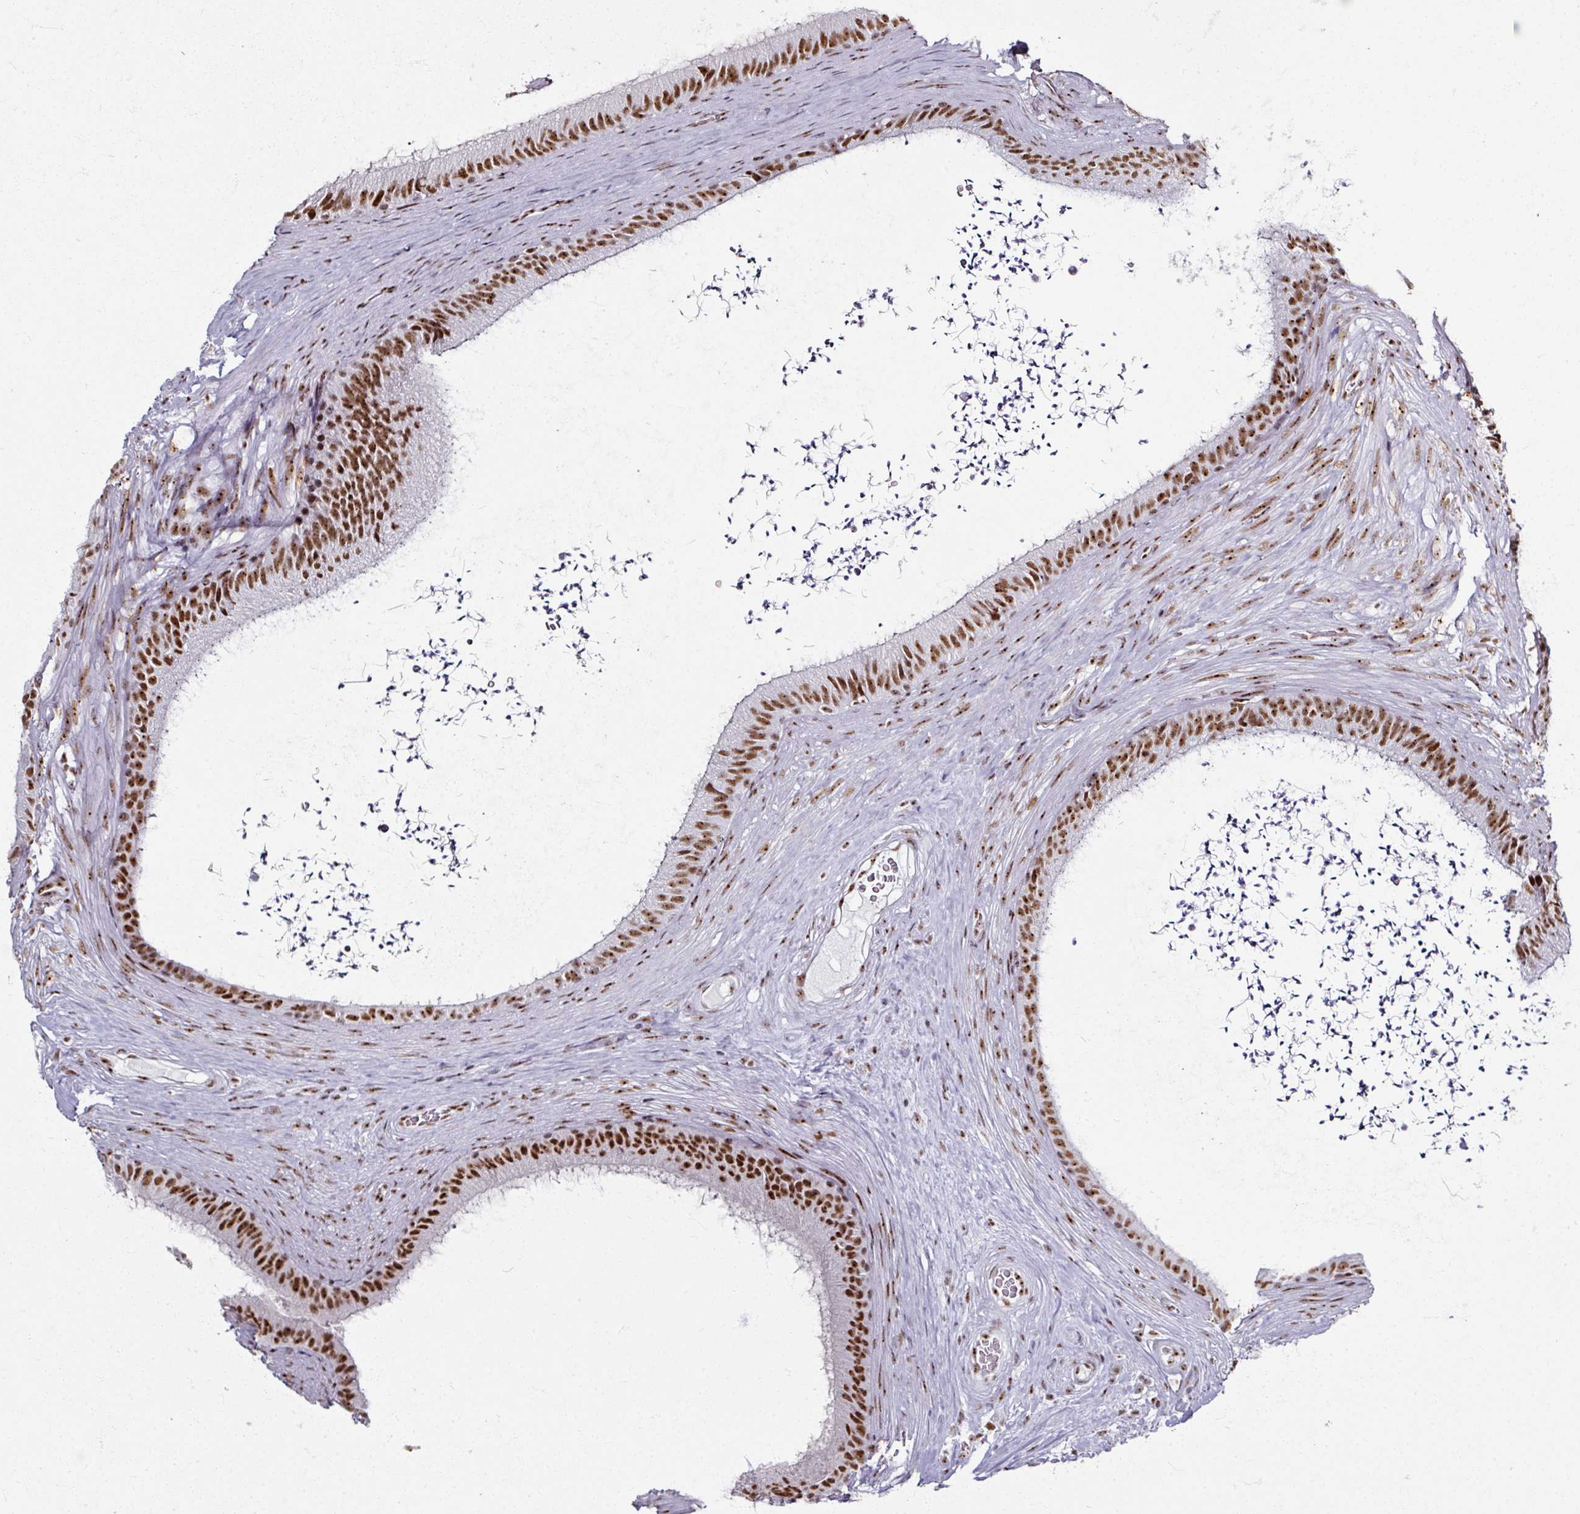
{"staining": {"intensity": "strong", "quantity": ">75%", "location": "nuclear"}, "tissue": "epididymis", "cell_type": "Glandular cells", "image_type": "normal", "snomed": [{"axis": "morphology", "description": "Normal tissue, NOS"}, {"axis": "topography", "description": "Testis"}, {"axis": "topography", "description": "Epididymis"}], "caption": "Epididymis stained with immunohistochemistry reveals strong nuclear positivity in about >75% of glandular cells. (brown staining indicates protein expression, while blue staining denotes nuclei).", "gene": "ADAR", "patient": {"sex": "male", "age": 41}}